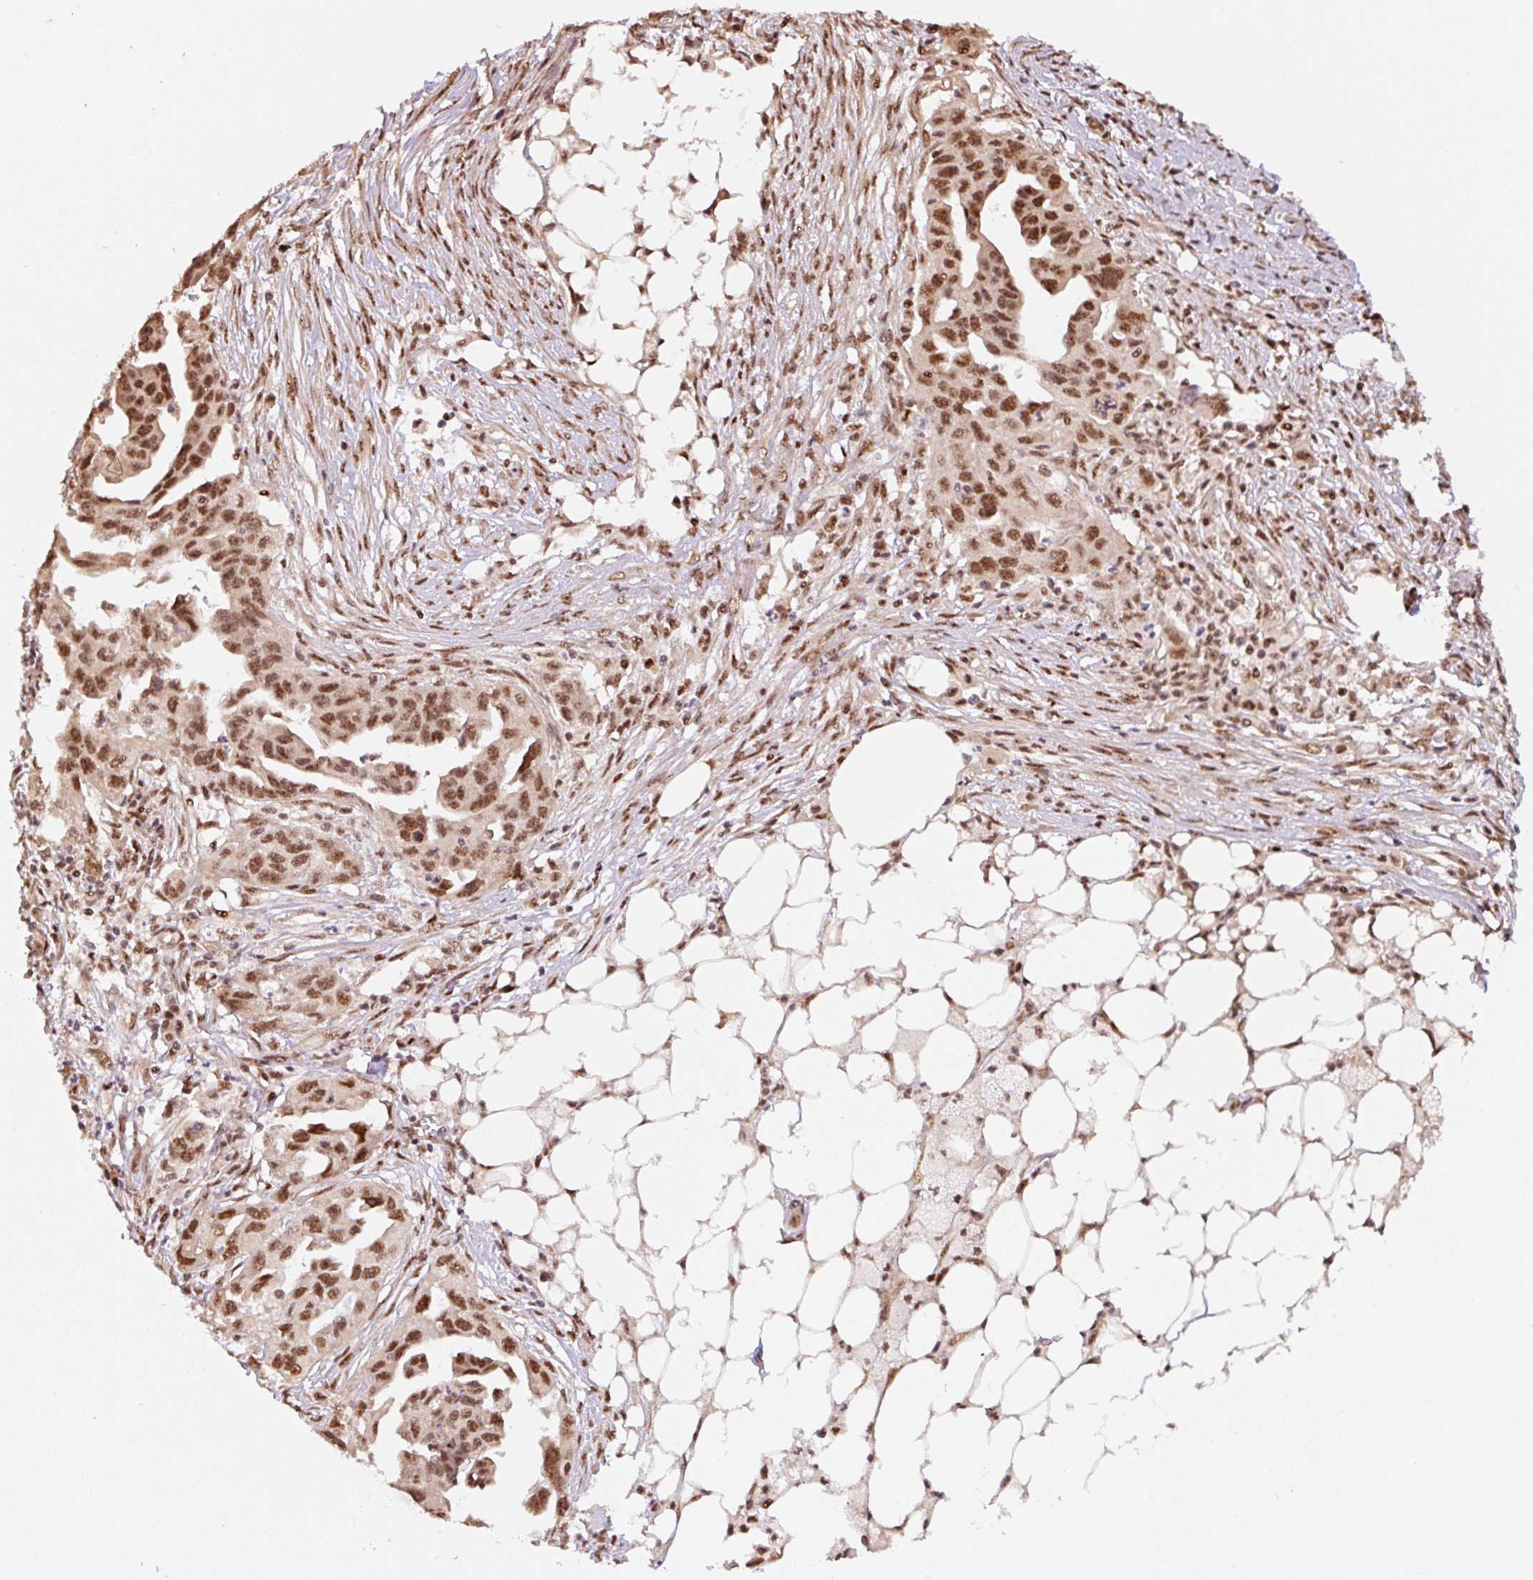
{"staining": {"intensity": "moderate", "quantity": ">75%", "location": "nuclear"}, "tissue": "ovarian cancer", "cell_type": "Tumor cells", "image_type": "cancer", "snomed": [{"axis": "morphology", "description": "Carcinoma, endometroid"}, {"axis": "morphology", "description": "Cystadenocarcinoma, serous, NOS"}, {"axis": "topography", "description": "Ovary"}], "caption": "Human ovarian endometroid carcinoma stained with a brown dye reveals moderate nuclear positive expression in about >75% of tumor cells.", "gene": "INTS8", "patient": {"sex": "female", "age": 45}}